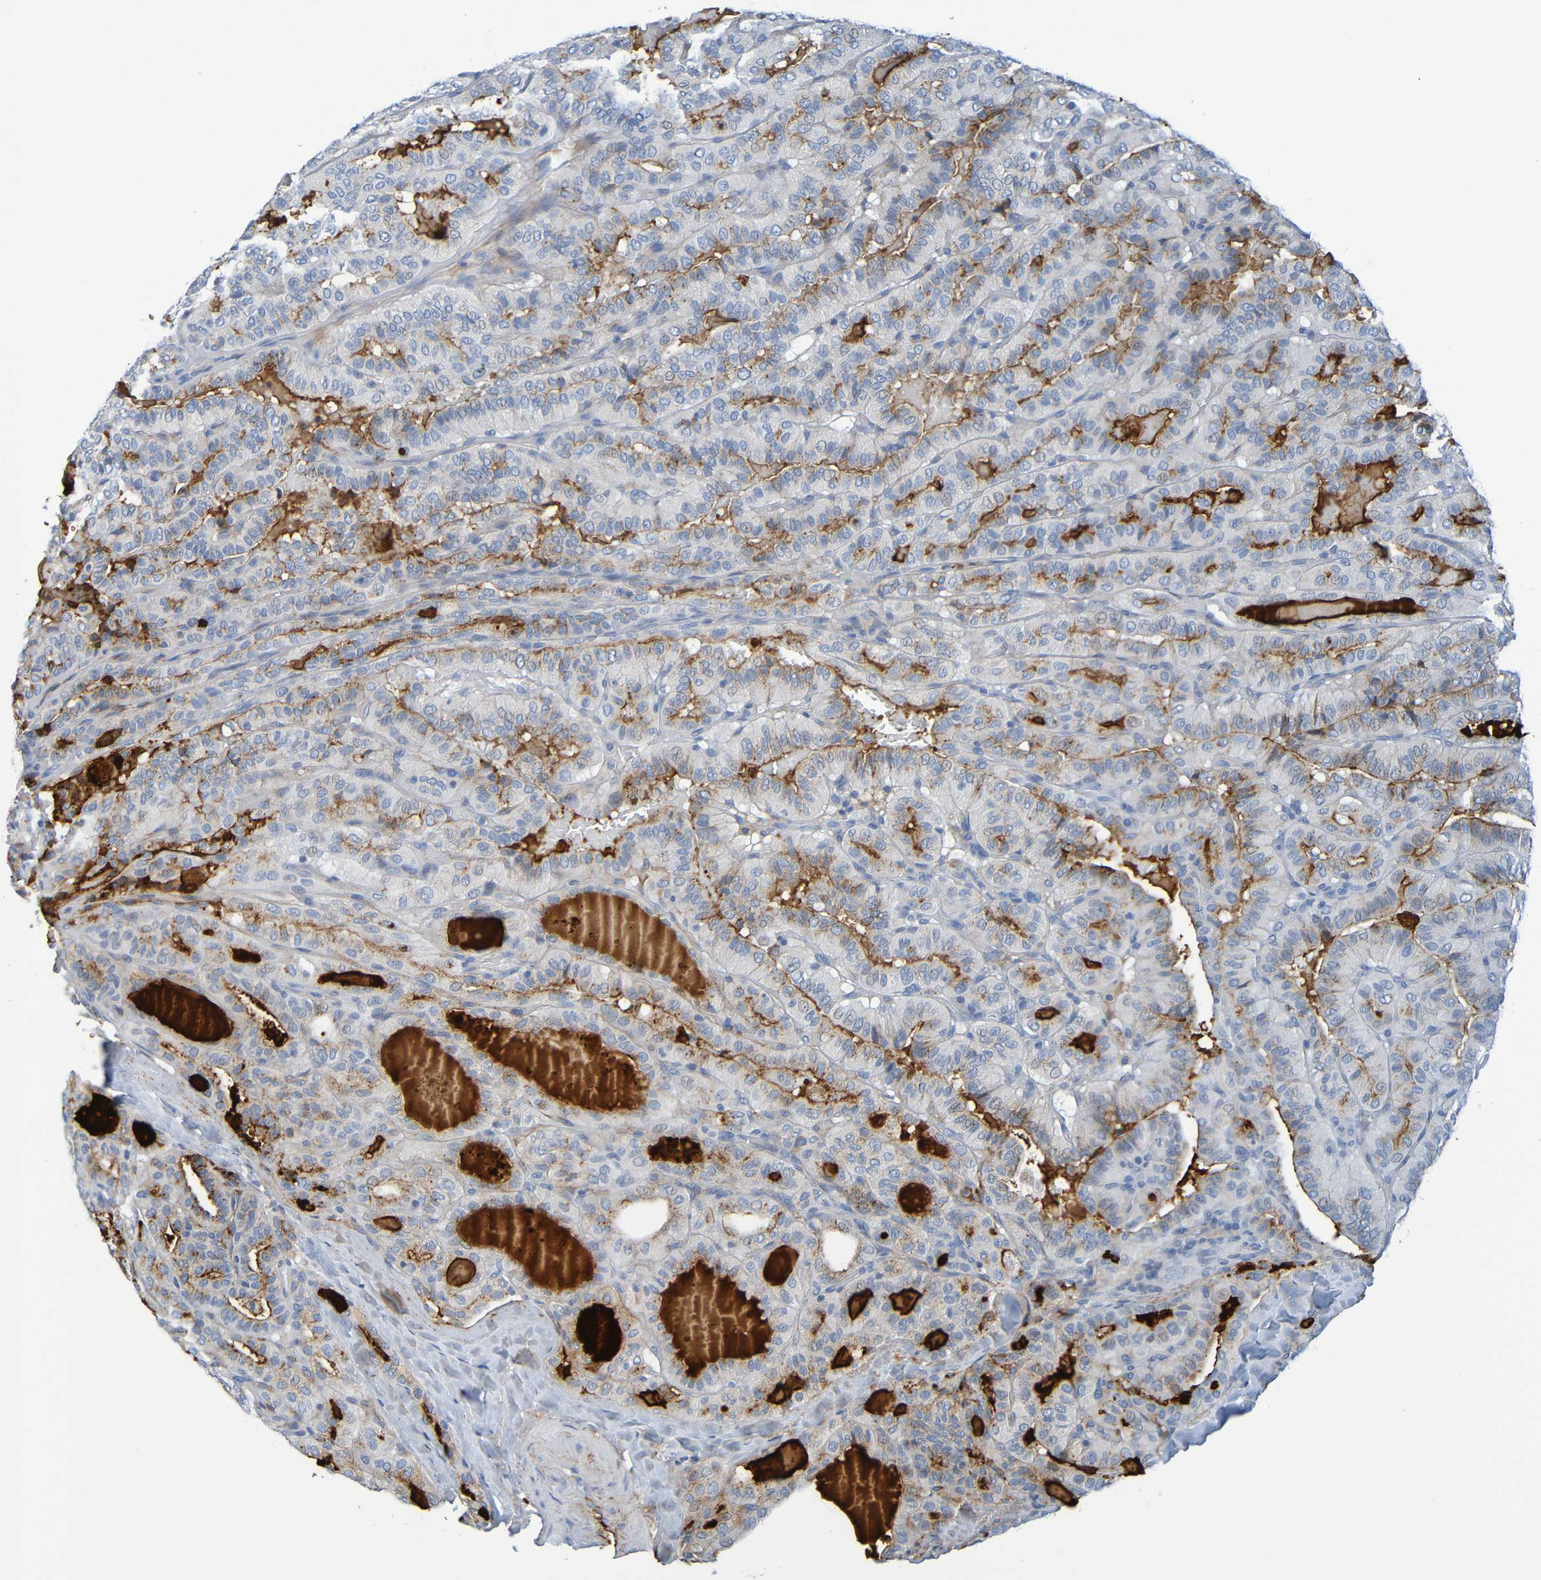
{"staining": {"intensity": "moderate", "quantity": "25%-75%", "location": "cytoplasmic/membranous"}, "tissue": "thyroid cancer", "cell_type": "Tumor cells", "image_type": "cancer", "snomed": [{"axis": "morphology", "description": "Papillary adenocarcinoma, NOS"}, {"axis": "topography", "description": "Thyroid gland"}], "caption": "Protein staining by immunohistochemistry exhibits moderate cytoplasmic/membranous staining in approximately 25%-75% of tumor cells in thyroid papillary adenocarcinoma.", "gene": "IL10", "patient": {"sex": "male", "age": 77}}